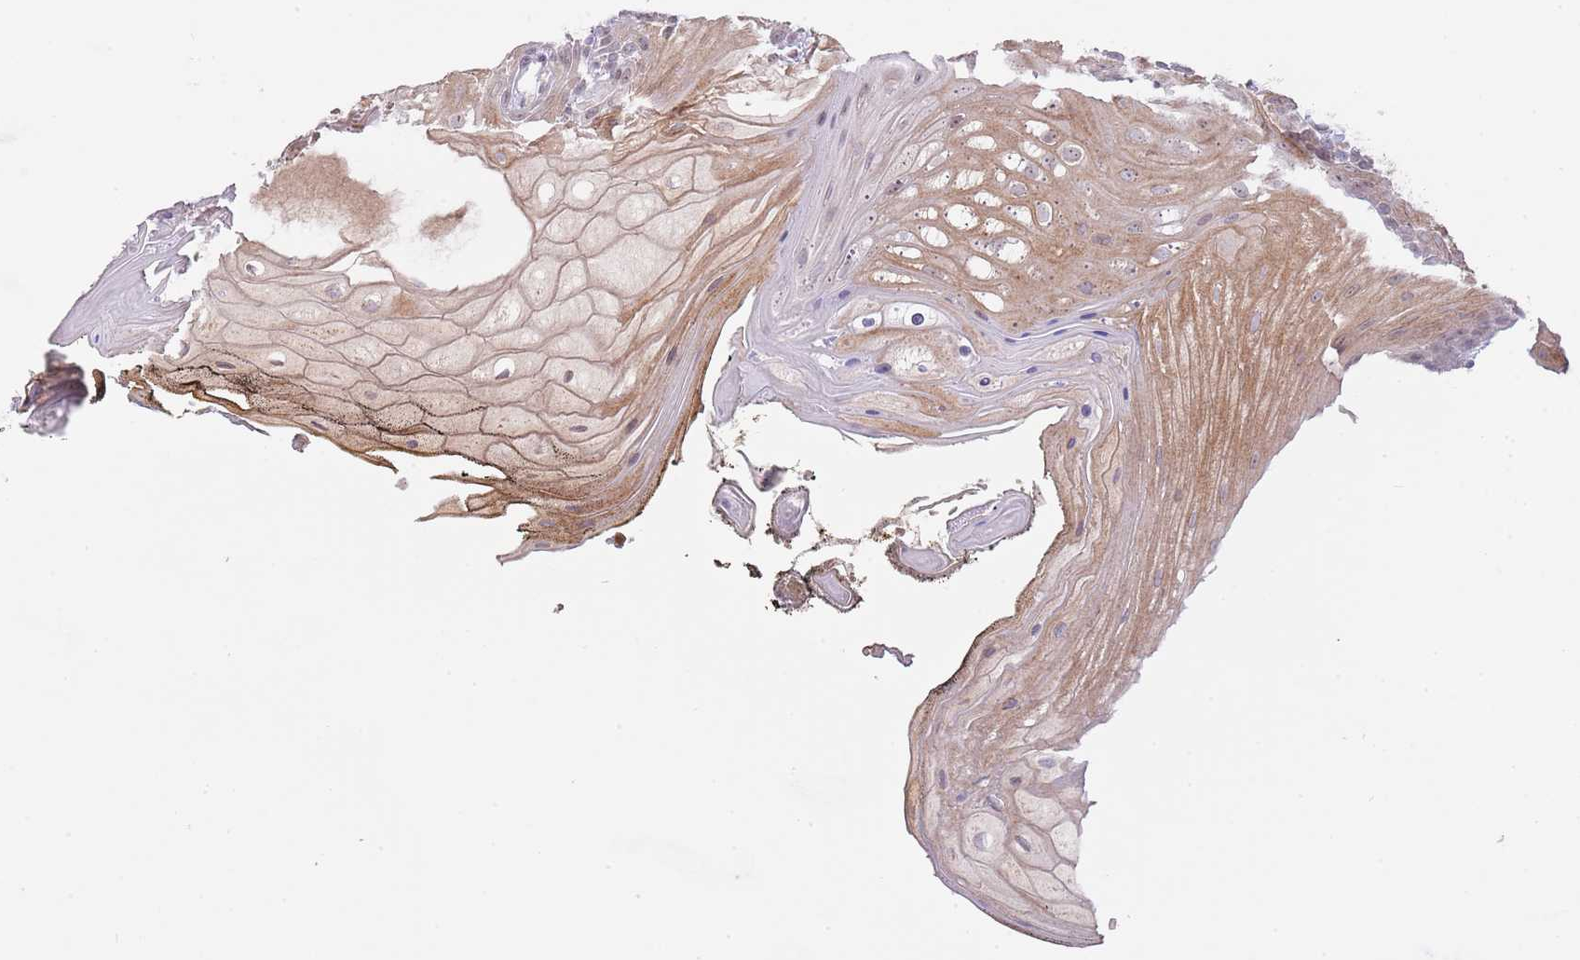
{"staining": {"intensity": "moderate", "quantity": "25%-75%", "location": "cytoplasmic/membranous,nuclear"}, "tissue": "oral mucosa", "cell_type": "Squamous epithelial cells", "image_type": "normal", "snomed": [{"axis": "morphology", "description": "Normal tissue, NOS"}, {"axis": "morphology", "description": "Squamous cell carcinoma, NOS"}, {"axis": "topography", "description": "Oral tissue"}, {"axis": "topography", "description": "Head-Neck"}], "caption": "An image of human oral mucosa stained for a protein exhibits moderate cytoplasmic/membranous,nuclear brown staining in squamous epithelial cells.", "gene": "AP1S2", "patient": {"sex": "female", "age": 81}}